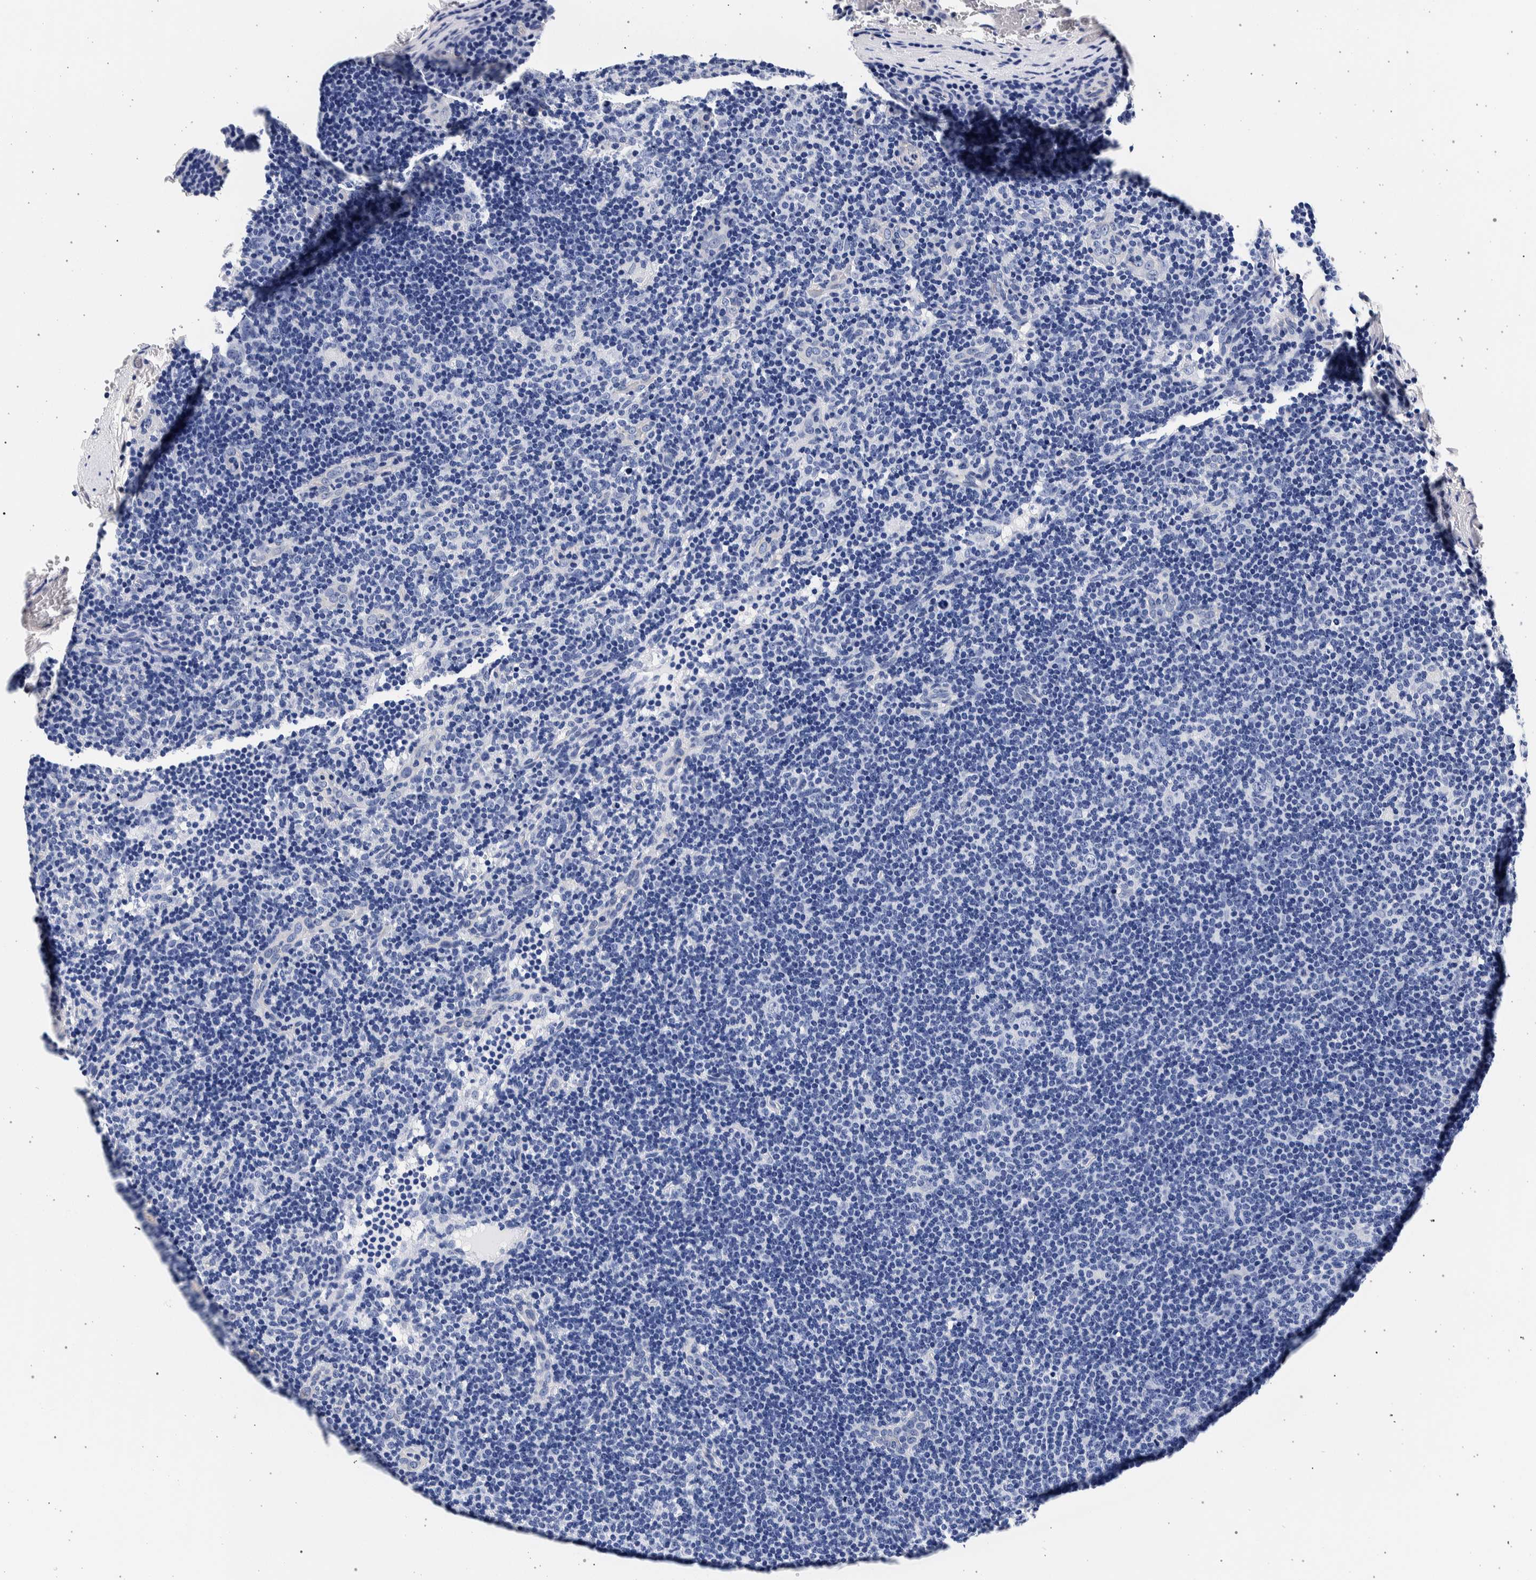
{"staining": {"intensity": "negative", "quantity": "none", "location": "none"}, "tissue": "lymphoma", "cell_type": "Tumor cells", "image_type": "cancer", "snomed": [{"axis": "morphology", "description": "Hodgkin's disease, NOS"}, {"axis": "topography", "description": "Lymph node"}], "caption": "Immunohistochemistry image of neoplastic tissue: Hodgkin's disease stained with DAB (3,3'-diaminobenzidine) exhibits no significant protein expression in tumor cells.", "gene": "NIBAN2", "patient": {"sex": "female", "age": 57}}